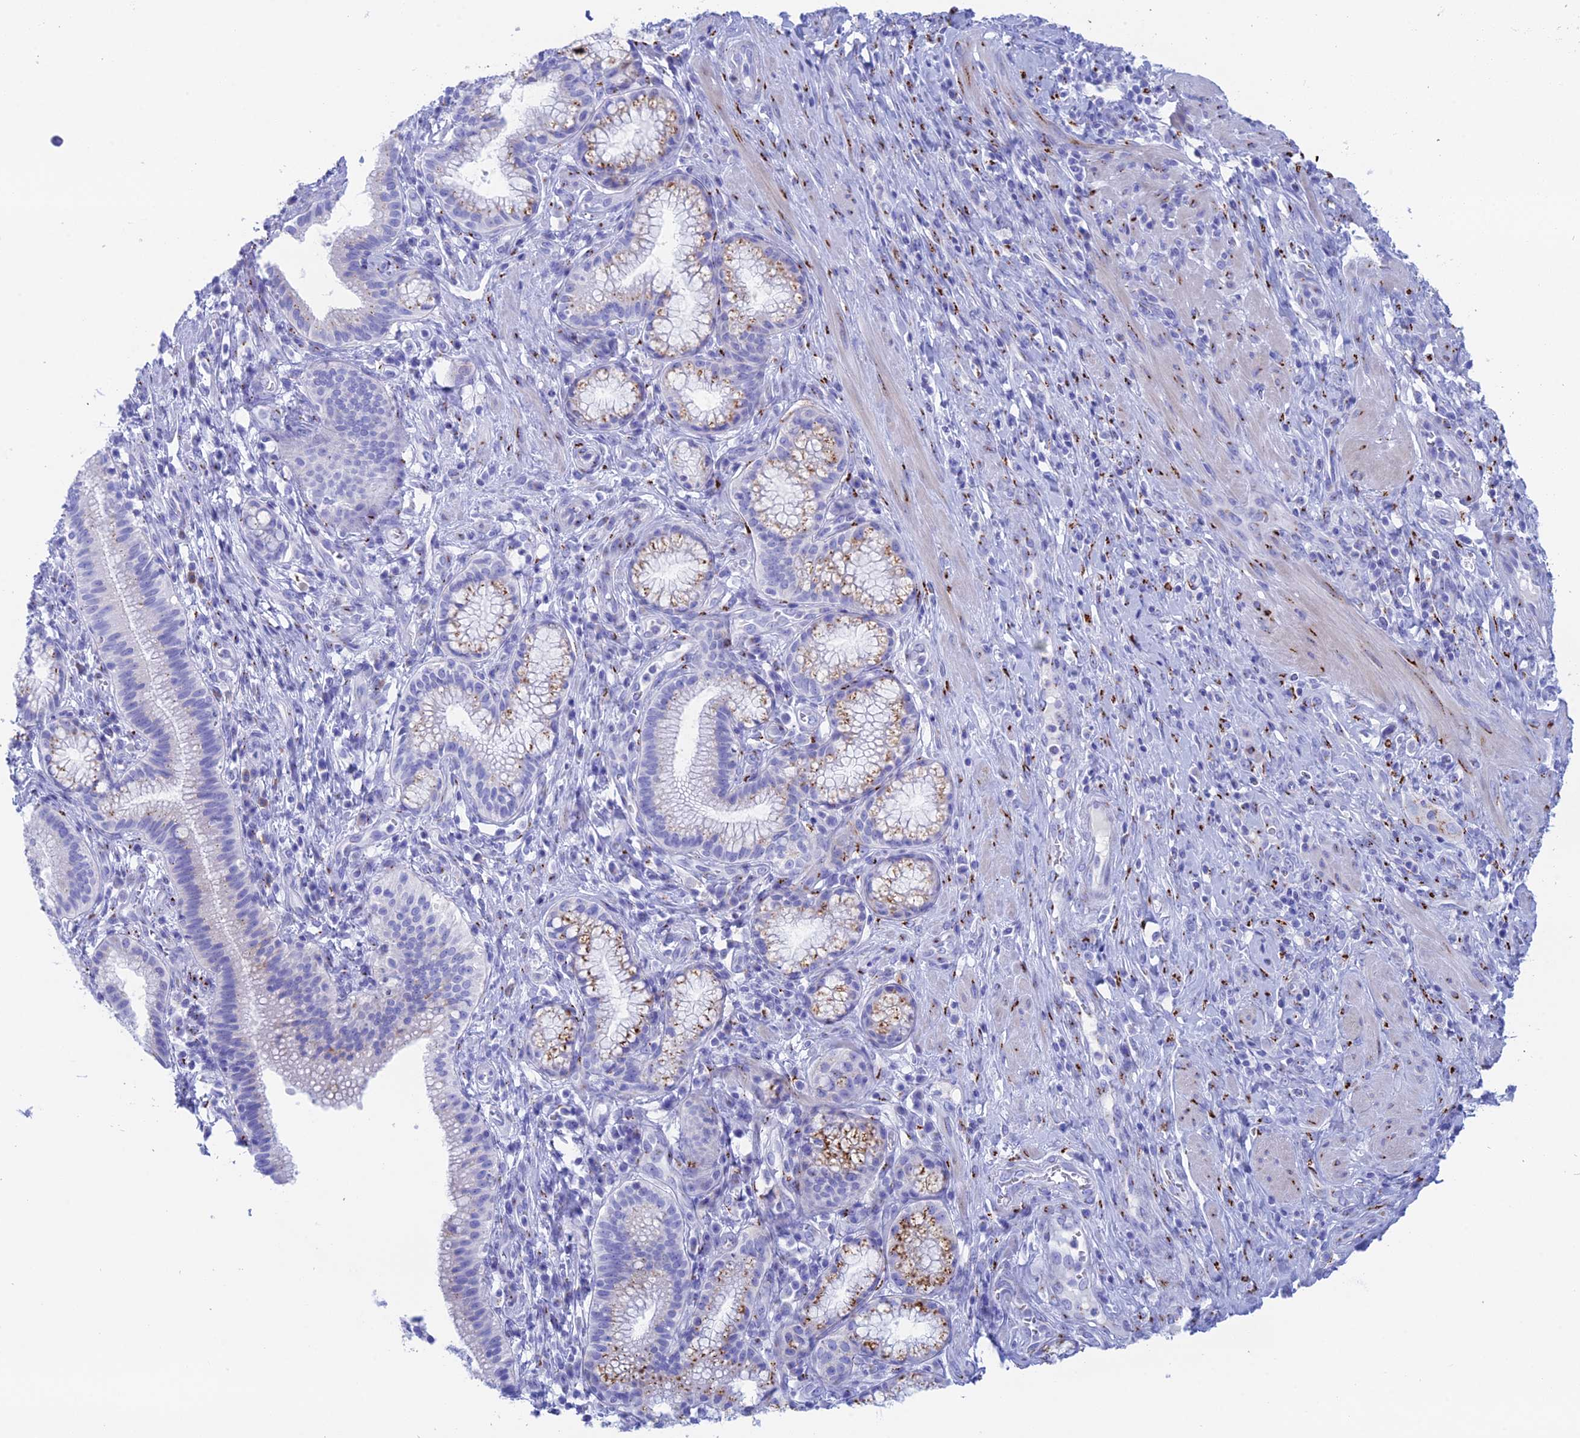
{"staining": {"intensity": "moderate", "quantity": "25%-75%", "location": "cytoplasmic/membranous"}, "tissue": "pancreatic cancer", "cell_type": "Tumor cells", "image_type": "cancer", "snomed": [{"axis": "morphology", "description": "Adenocarcinoma, NOS"}, {"axis": "topography", "description": "Pancreas"}], "caption": "Adenocarcinoma (pancreatic) was stained to show a protein in brown. There is medium levels of moderate cytoplasmic/membranous positivity in about 25%-75% of tumor cells. Ihc stains the protein in brown and the nuclei are stained blue.", "gene": "ERICH4", "patient": {"sex": "male", "age": 72}}